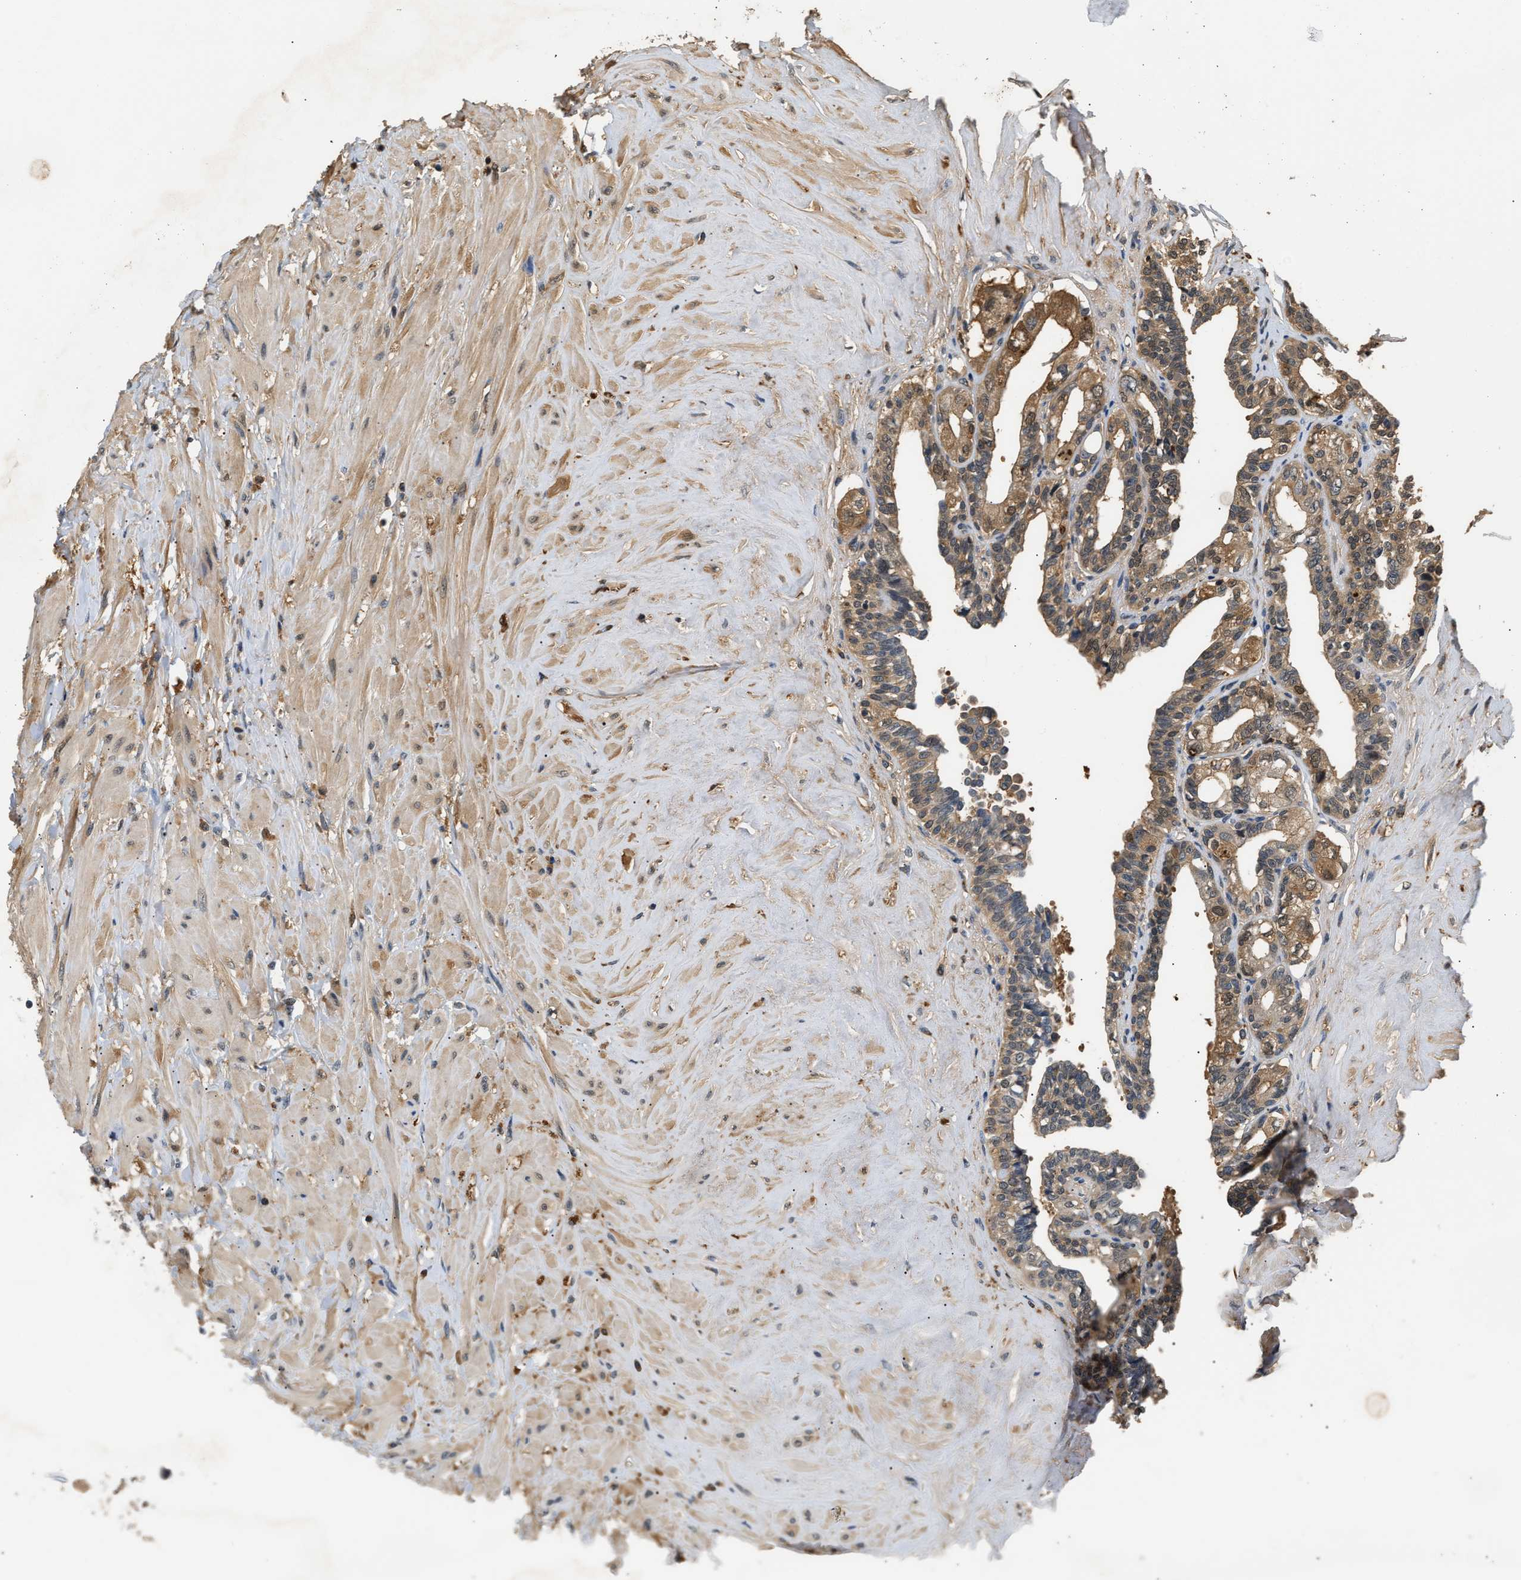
{"staining": {"intensity": "moderate", "quantity": ">75%", "location": "cytoplasmic/membranous"}, "tissue": "seminal vesicle", "cell_type": "Glandular cells", "image_type": "normal", "snomed": [{"axis": "morphology", "description": "Normal tissue, NOS"}, {"axis": "morphology", "description": "Adenocarcinoma, High grade"}, {"axis": "topography", "description": "Prostate"}, {"axis": "topography", "description": "Seminal veicle"}], "caption": "A high-resolution image shows immunohistochemistry (IHC) staining of unremarkable seminal vesicle, which exhibits moderate cytoplasmic/membranous staining in approximately >75% of glandular cells. (IHC, brightfield microscopy, high magnification).", "gene": "GPI", "patient": {"sex": "male", "age": 55}}